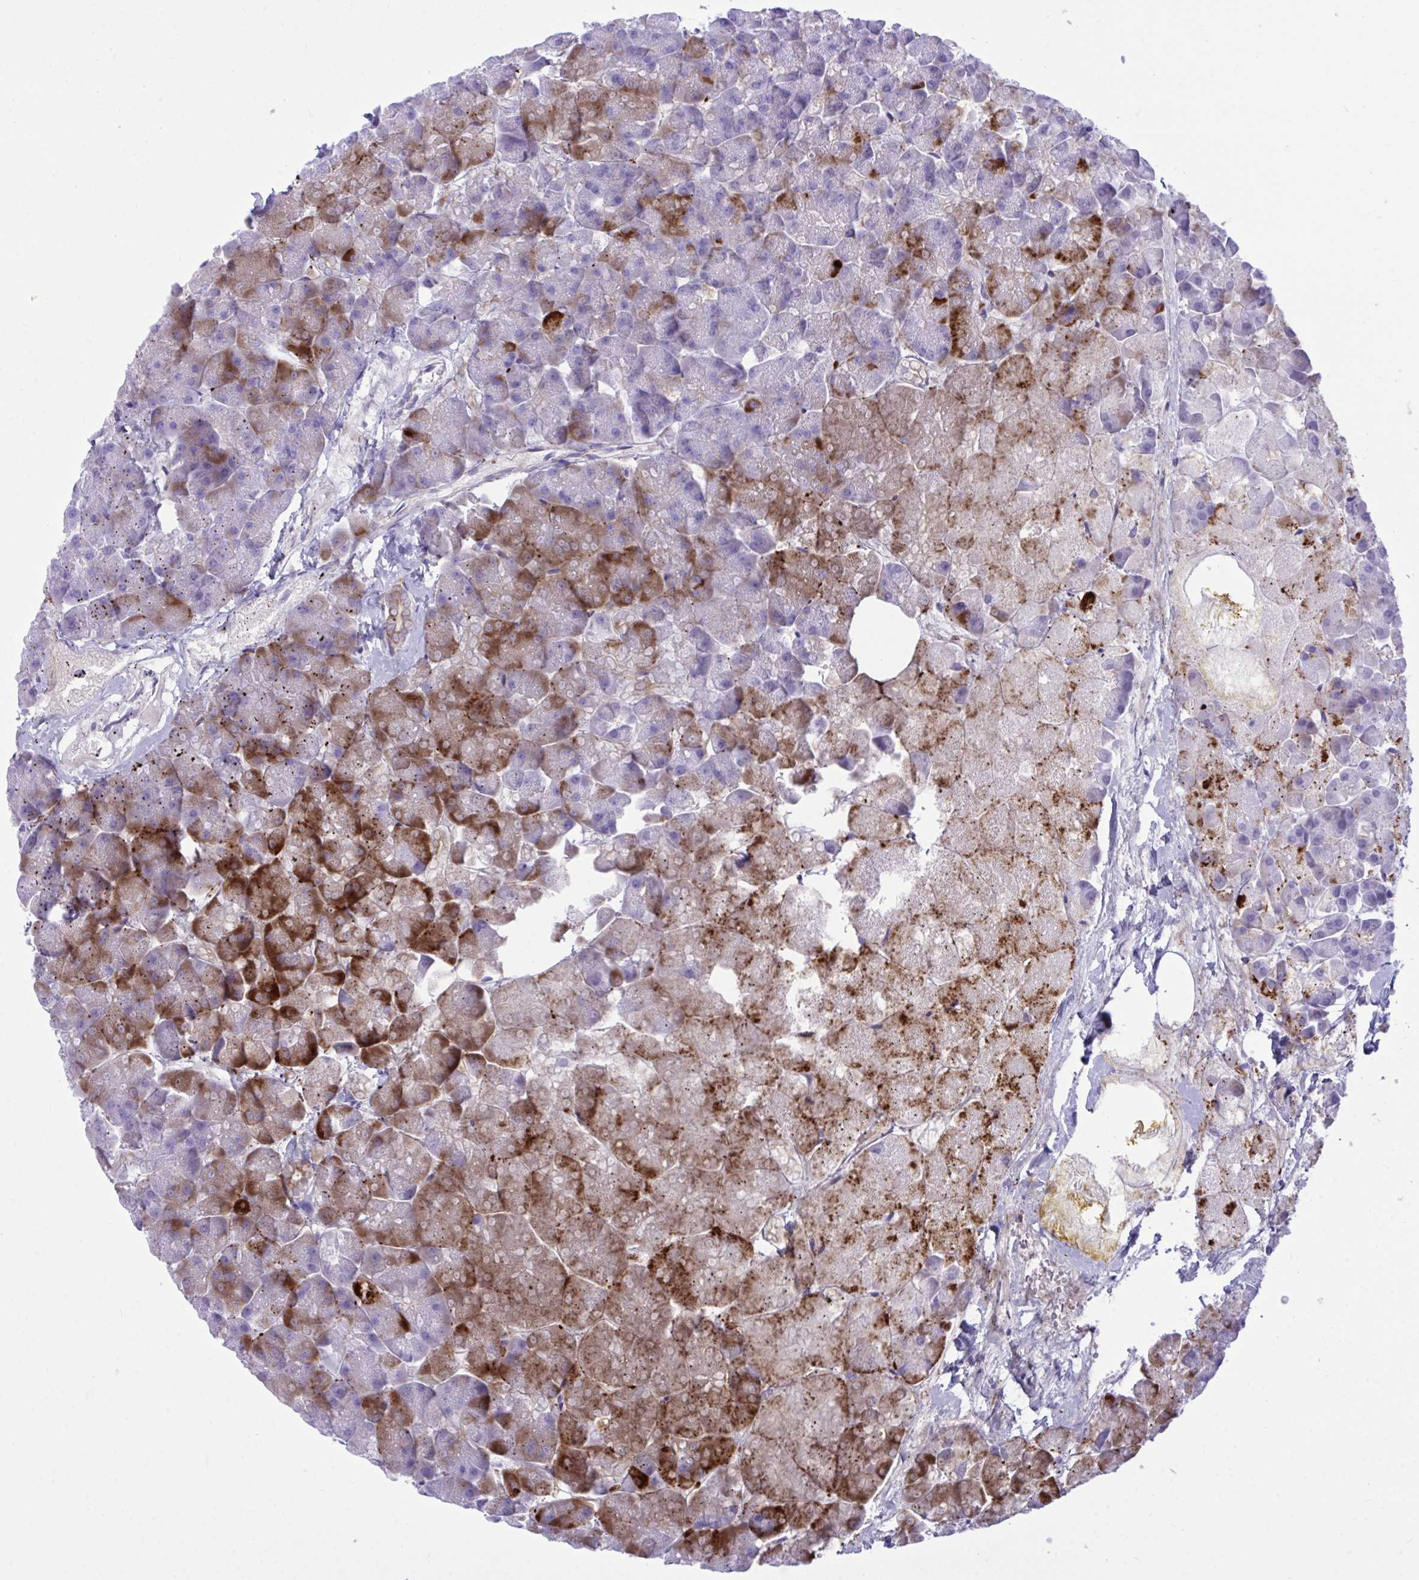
{"staining": {"intensity": "strong", "quantity": "<25%", "location": "cytoplasmic/membranous"}, "tissue": "pancreas", "cell_type": "Exocrine glandular cells", "image_type": "normal", "snomed": [{"axis": "morphology", "description": "Normal tissue, NOS"}, {"axis": "topography", "description": "Pancreas"}, {"axis": "topography", "description": "Peripheral nerve tissue"}], "caption": "Immunohistochemistry photomicrograph of normal human pancreas stained for a protein (brown), which shows medium levels of strong cytoplasmic/membranous expression in approximately <25% of exocrine glandular cells.", "gene": "BEX5", "patient": {"sex": "male", "age": 54}}